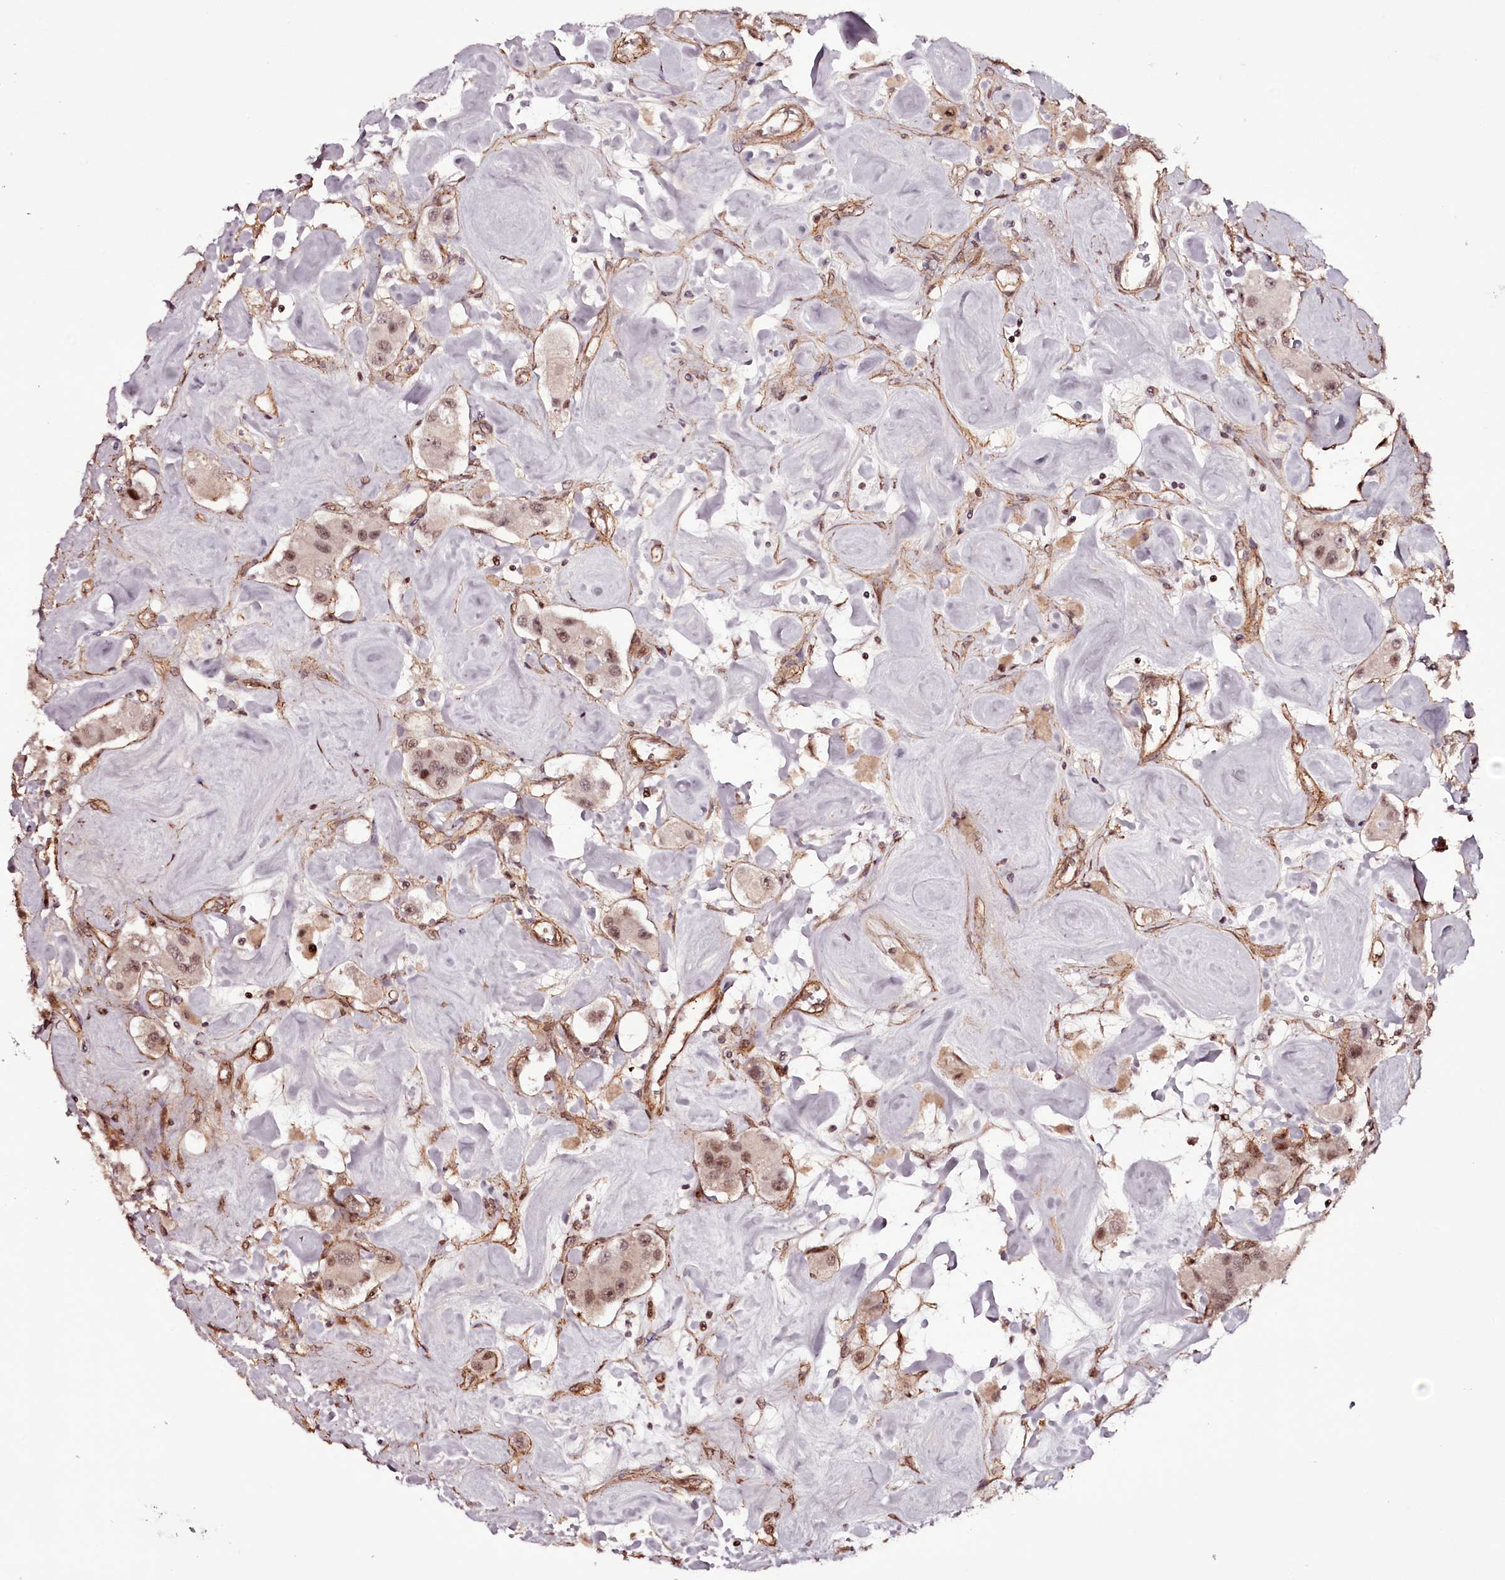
{"staining": {"intensity": "moderate", "quantity": ">75%", "location": "cytoplasmic/membranous,nuclear"}, "tissue": "carcinoid", "cell_type": "Tumor cells", "image_type": "cancer", "snomed": [{"axis": "morphology", "description": "Carcinoid, malignant, NOS"}, {"axis": "topography", "description": "Pancreas"}], "caption": "Human carcinoid (malignant) stained with a protein marker reveals moderate staining in tumor cells.", "gene": "TTC33", "patient": {"sex": "male", "age": 41}}